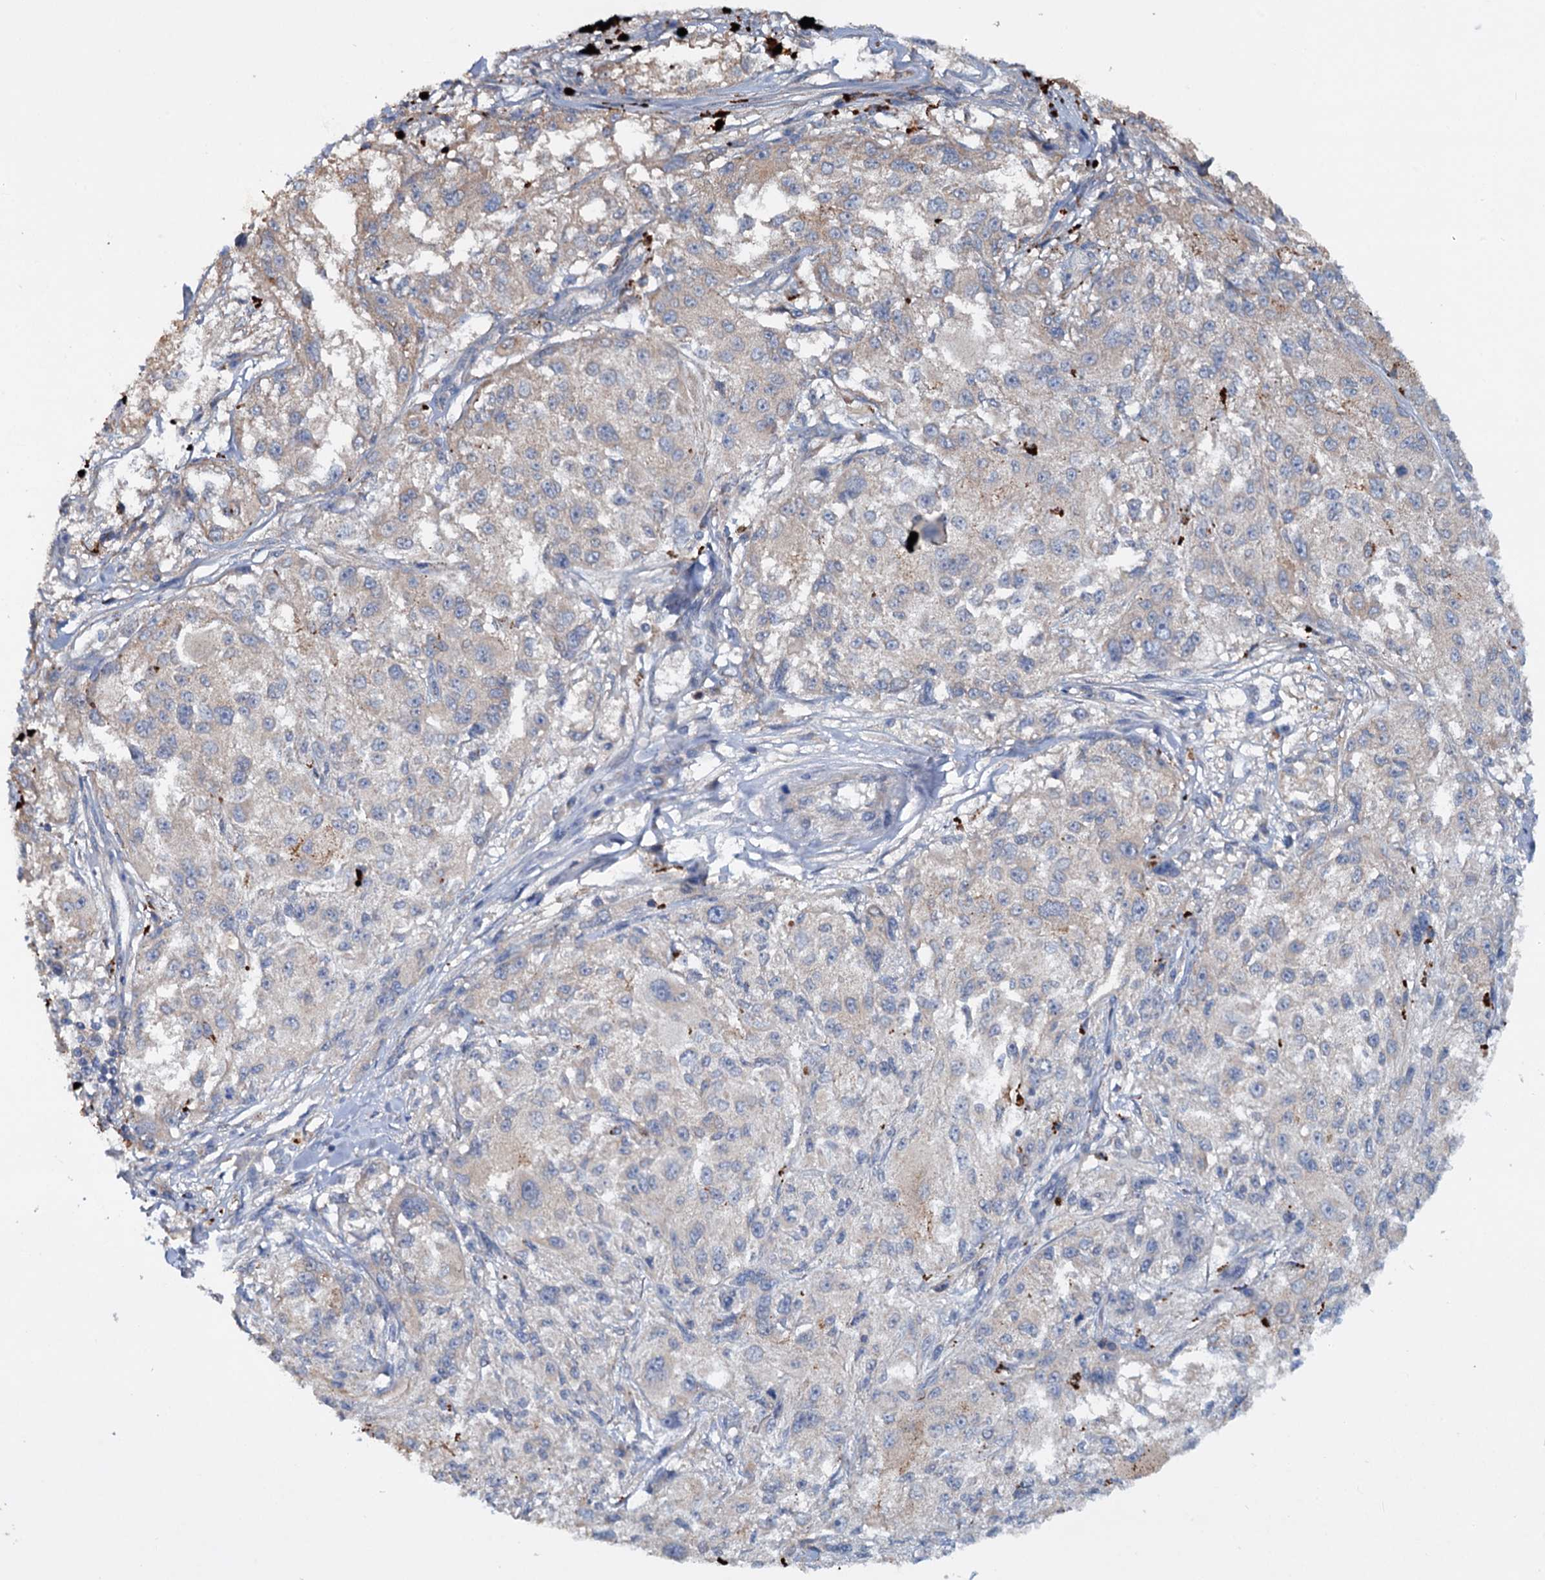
{"staining": {"intensity": "negative", "quantity": "none", "location": "none"}, "tissue": "melanoma", "cell_type": "Tumor cells", "image_type": "cancer", "snomed": [{"axis": "morphology", "description": "Necrosis, NOS"}, {"axis": "morphology", "description": "Malignant melanoma, NOS"}, {"axis": "topography", "description": "Skin"}], "caption": "The histopathology image displays no staining of tumor cells in malignant melanoma.", "gene": "ETFBKMT", "patient": {"sex": "female", "age": 87}}